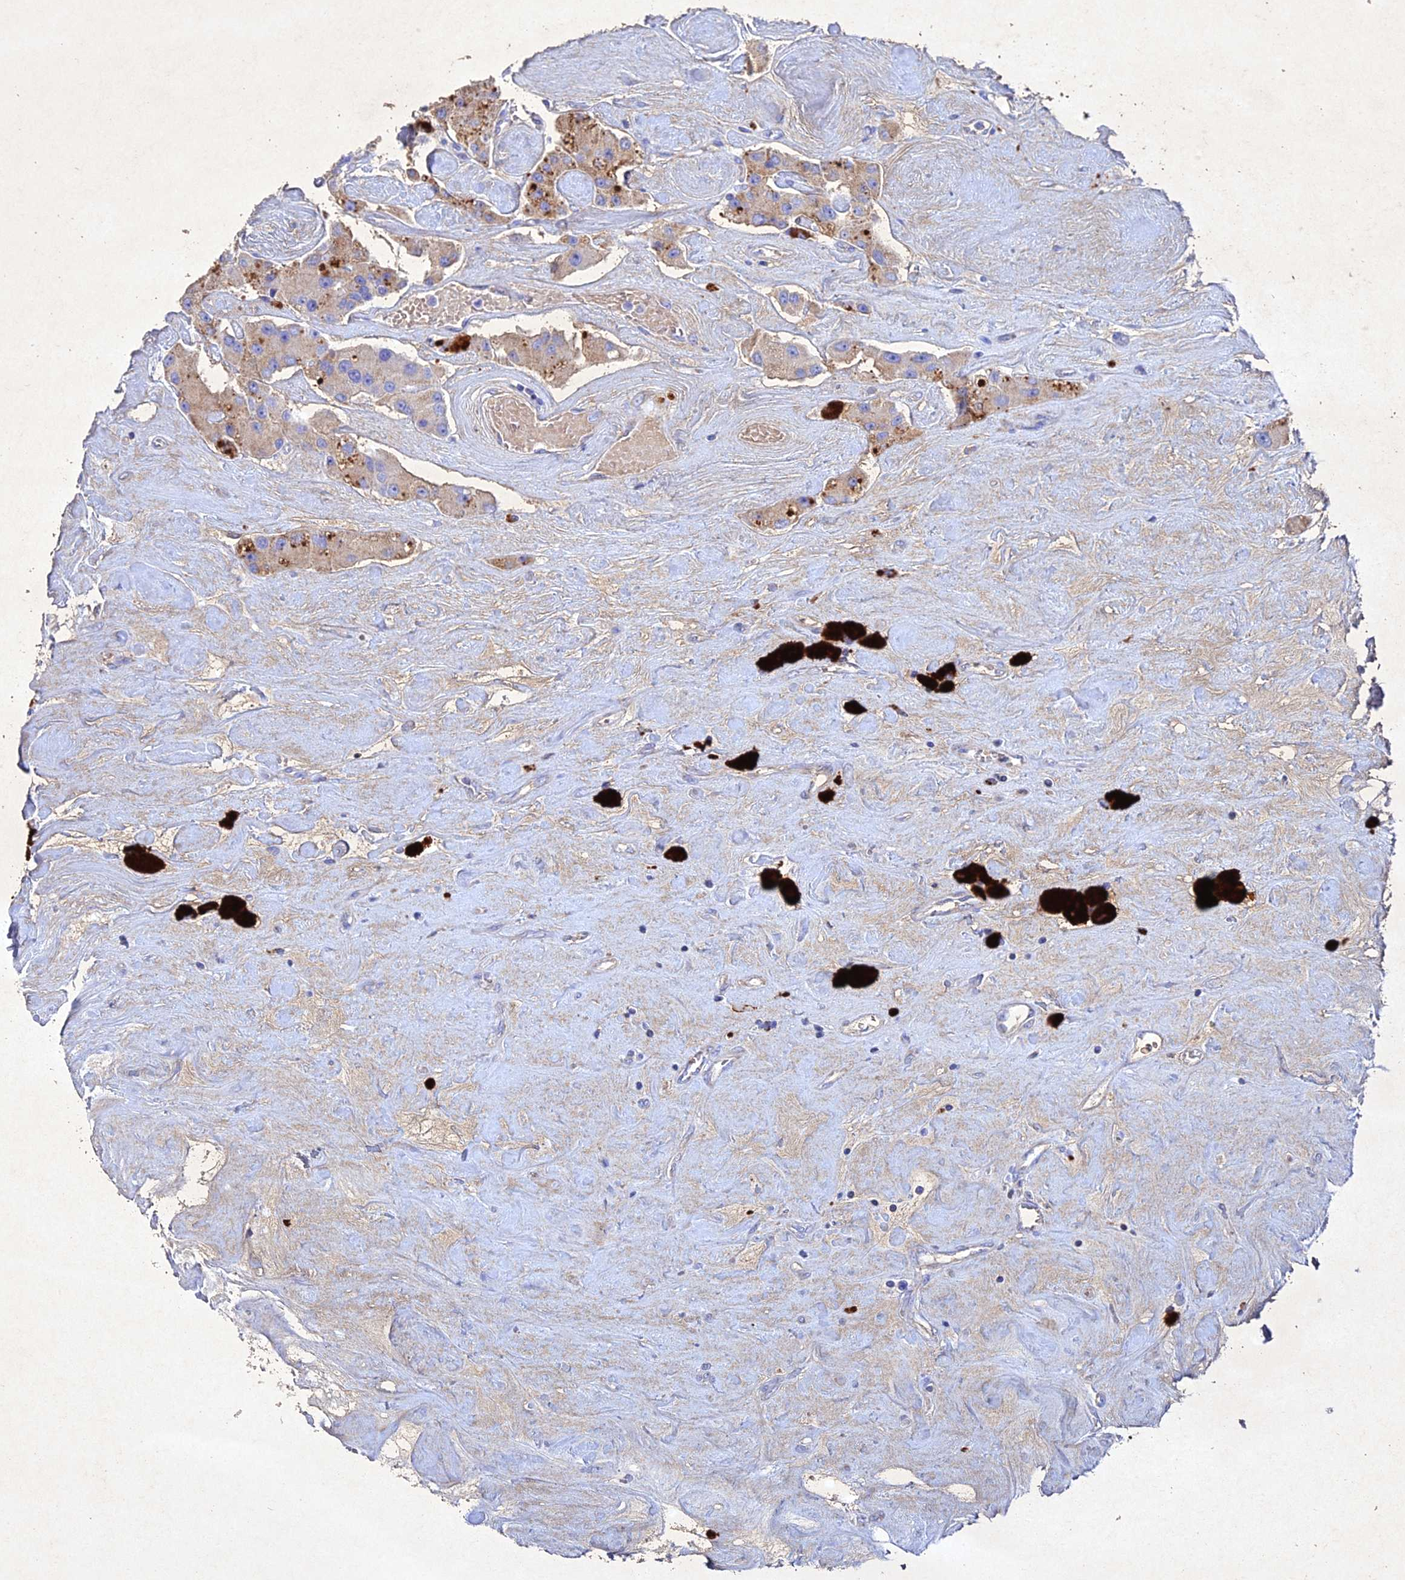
{"staining": {"intensity": "weak", "quantity": ">75%", "location": "cytoplasmic/membranous"}, "tissue": "carcinoid", "cell_type": "Tumor cells", "image_type": "cancer", "snomed": [{"axis": "morphology", "description": "Carcinoid, malignant, NOS"}, {"axis": "topography", "description": "Pancreas"}], "caption": "Immunohistochemistry (DAB) staining of carcinoid exhibits weak cytoplasmic/membranous protein expression in about >75% of tumor cells.", "gene": "NDUFV1", "patient": {"sex": "male", "age": 41}}